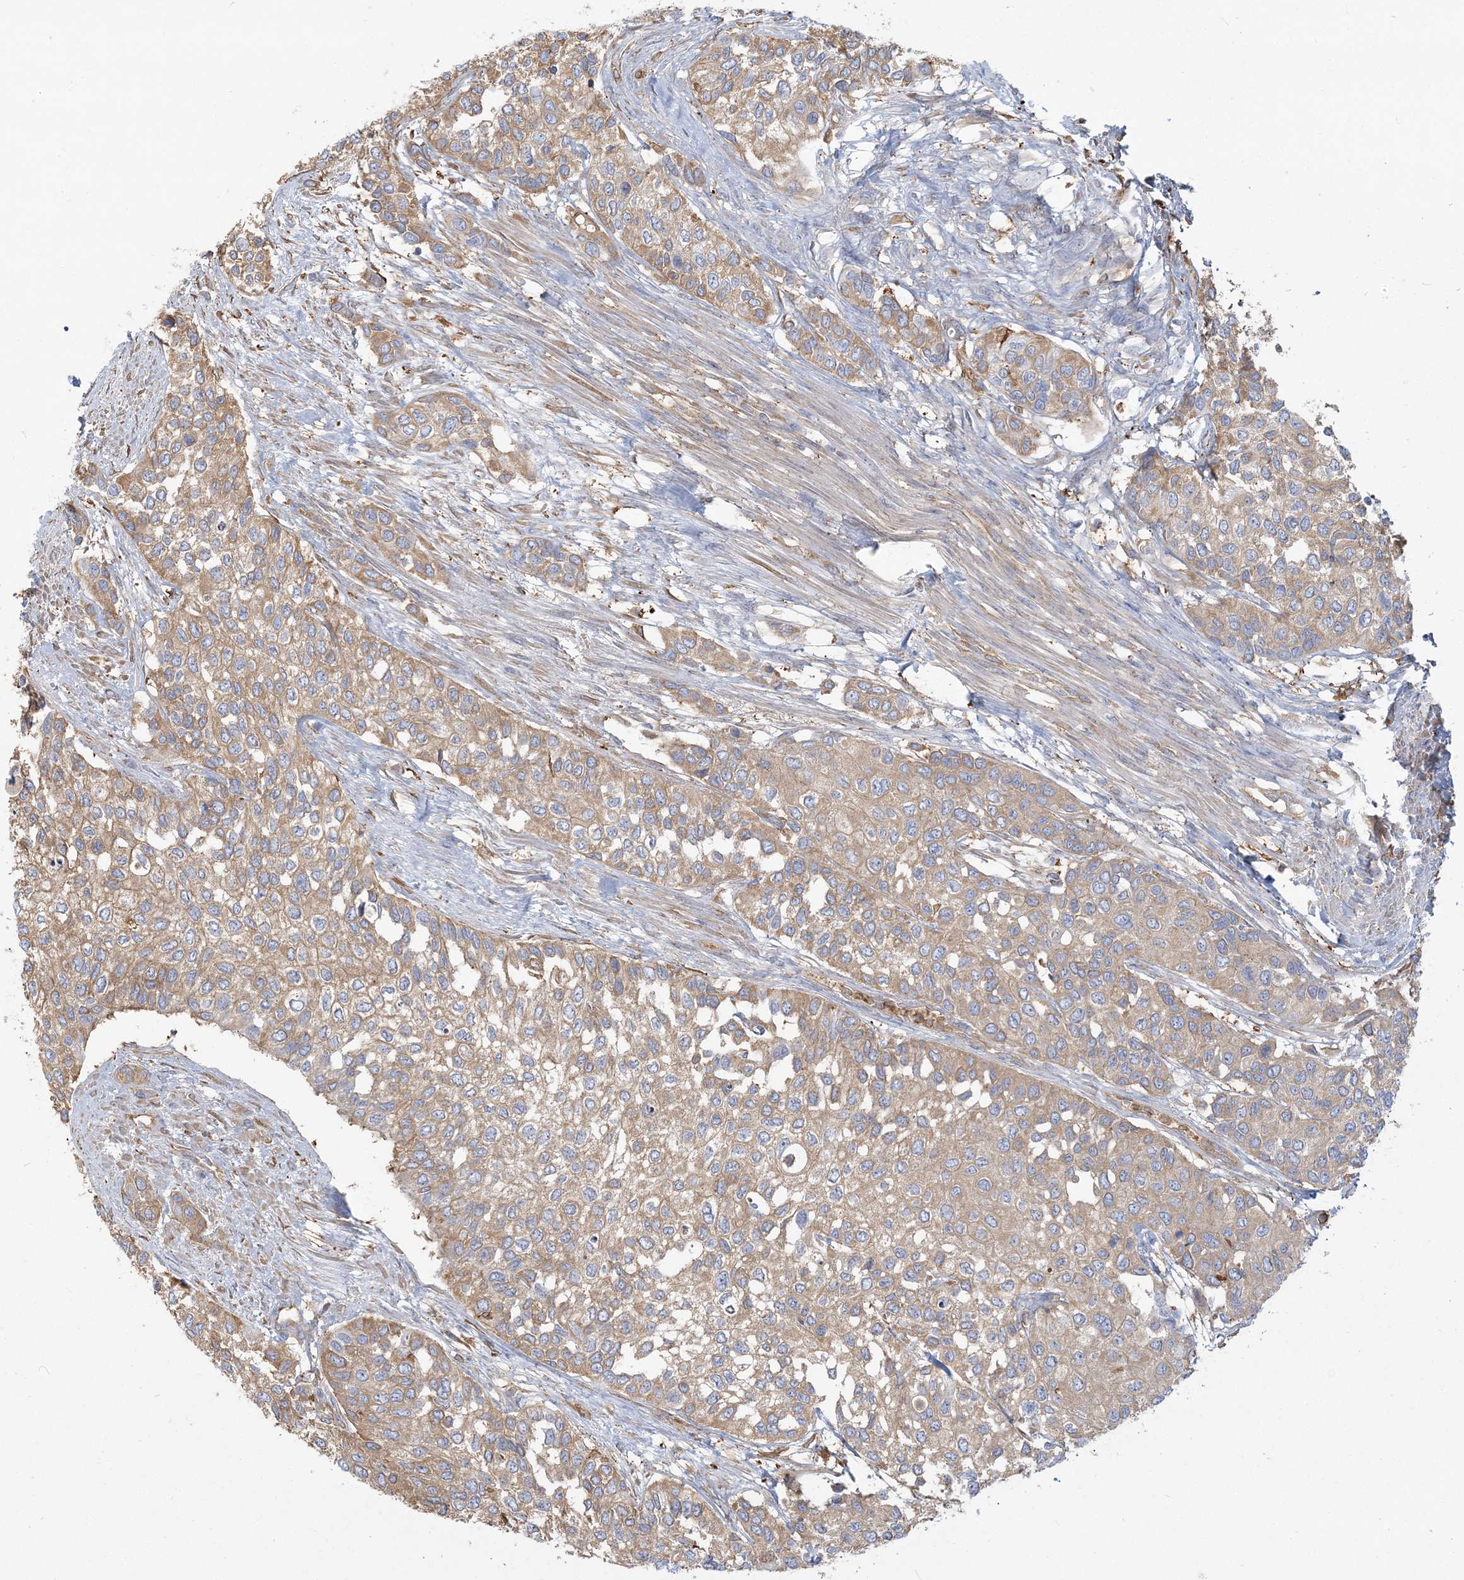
{"staining": {"intensity": "moderate", "quantity": ">75%", "location": "cytoplasmic/membranous"}, "tissue": "urothelial cancer", "cell_type": "Tumor cells", "image_type": "cancer", "snomed": [{"axis": "morphology", "description": "Normal tissue, NOS"}, {"axis": "morphology", "description": "Urothelial carcinoma, High grade"}, {"axis": "topography", "description": "Vascular tissue"}, {"axis": "topography", "description": "Urinary bladder"}], "caption": "Urothelial carcinoma (high-grade) was stained to show a protein in brown. There is medium levels of moderate cytoplasmic/membranous expression in about >75% of tumor cells.", "gene": "ANKS1A", "patient": {"sex": "female", "age": 56}}